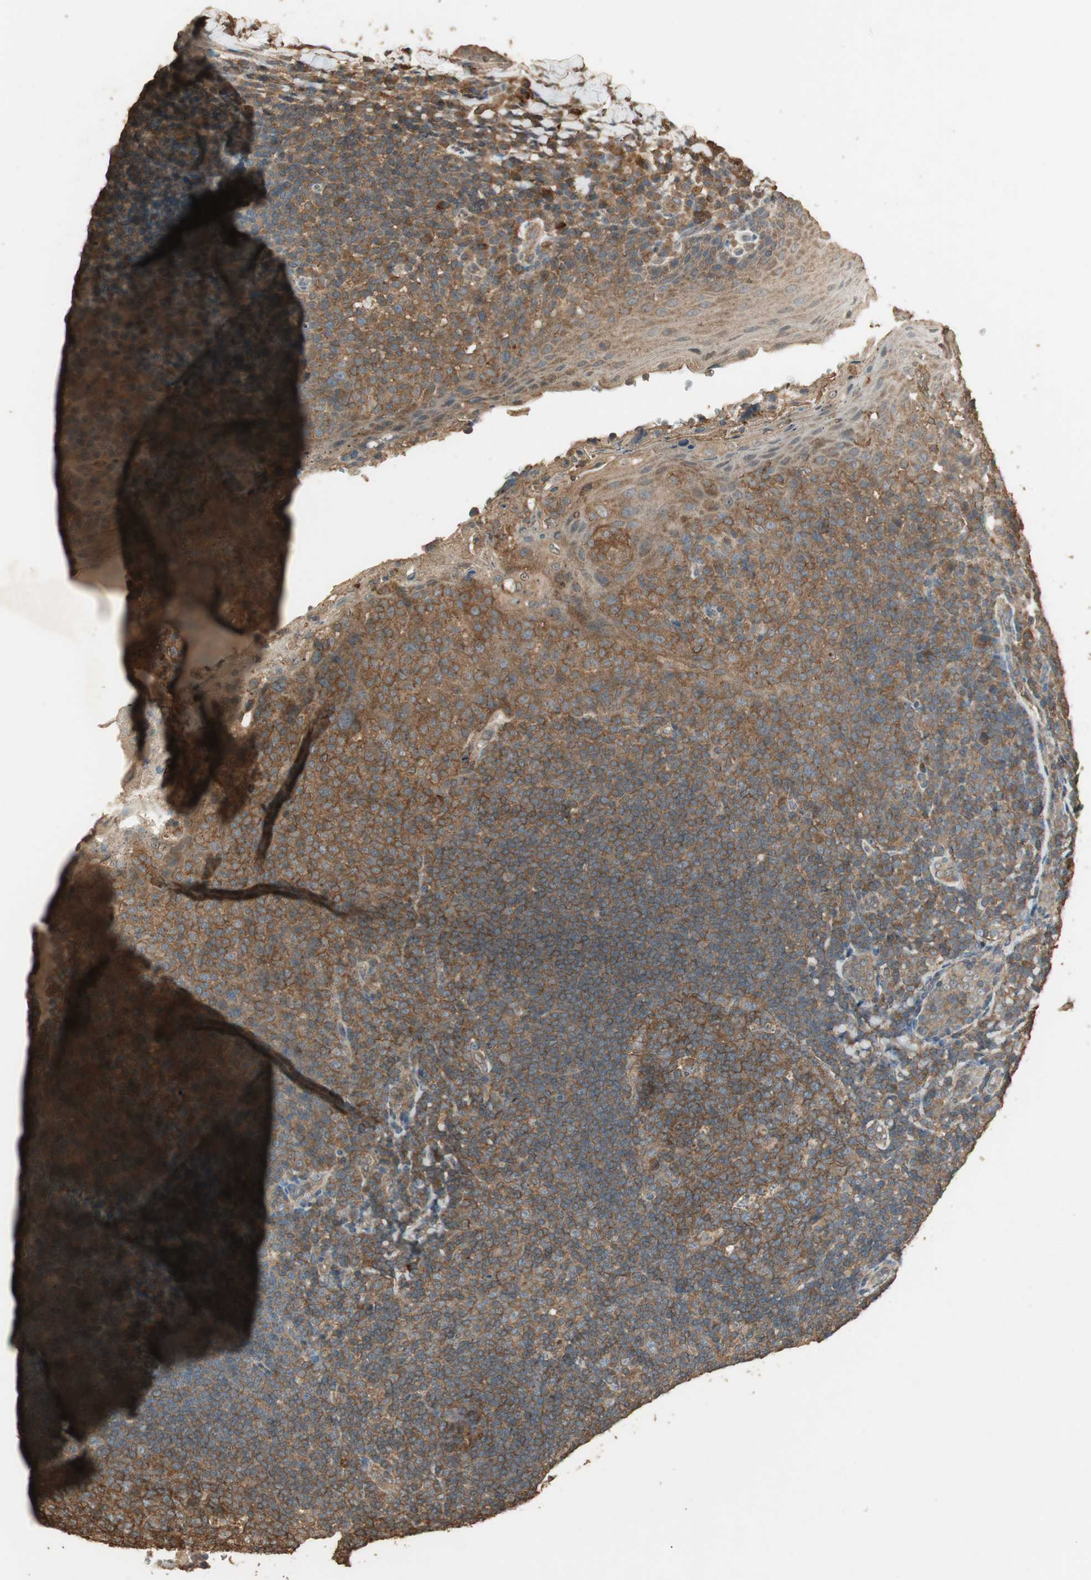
{"staining": {"intensity": "strong", "quantity": ">75%", "location": "cytoplasmic/membranous"}, "tissue": "tonsil", "cell_type": "Germinal center cells", "image_type": "normal", "snomed": [{"axis": "morphology", "description": "Normal tissue, NOS"}, {"axis": "topography", "description": "Tonsil"}], "caption": "Immunohistochemical staining of benign tonsil shows high levels of strong cytoplasmic/membranous expression in approximately >75% of germinal center cells. The staining was performed using DAB (3,3'-diaminobenzidine) to visualize the protein expression in brown, while the nuclei were stained in blue with hematoxylin (Magnification: 20x).", "gene": "USP2", "patient": {"sex": "male", "age": 17}}